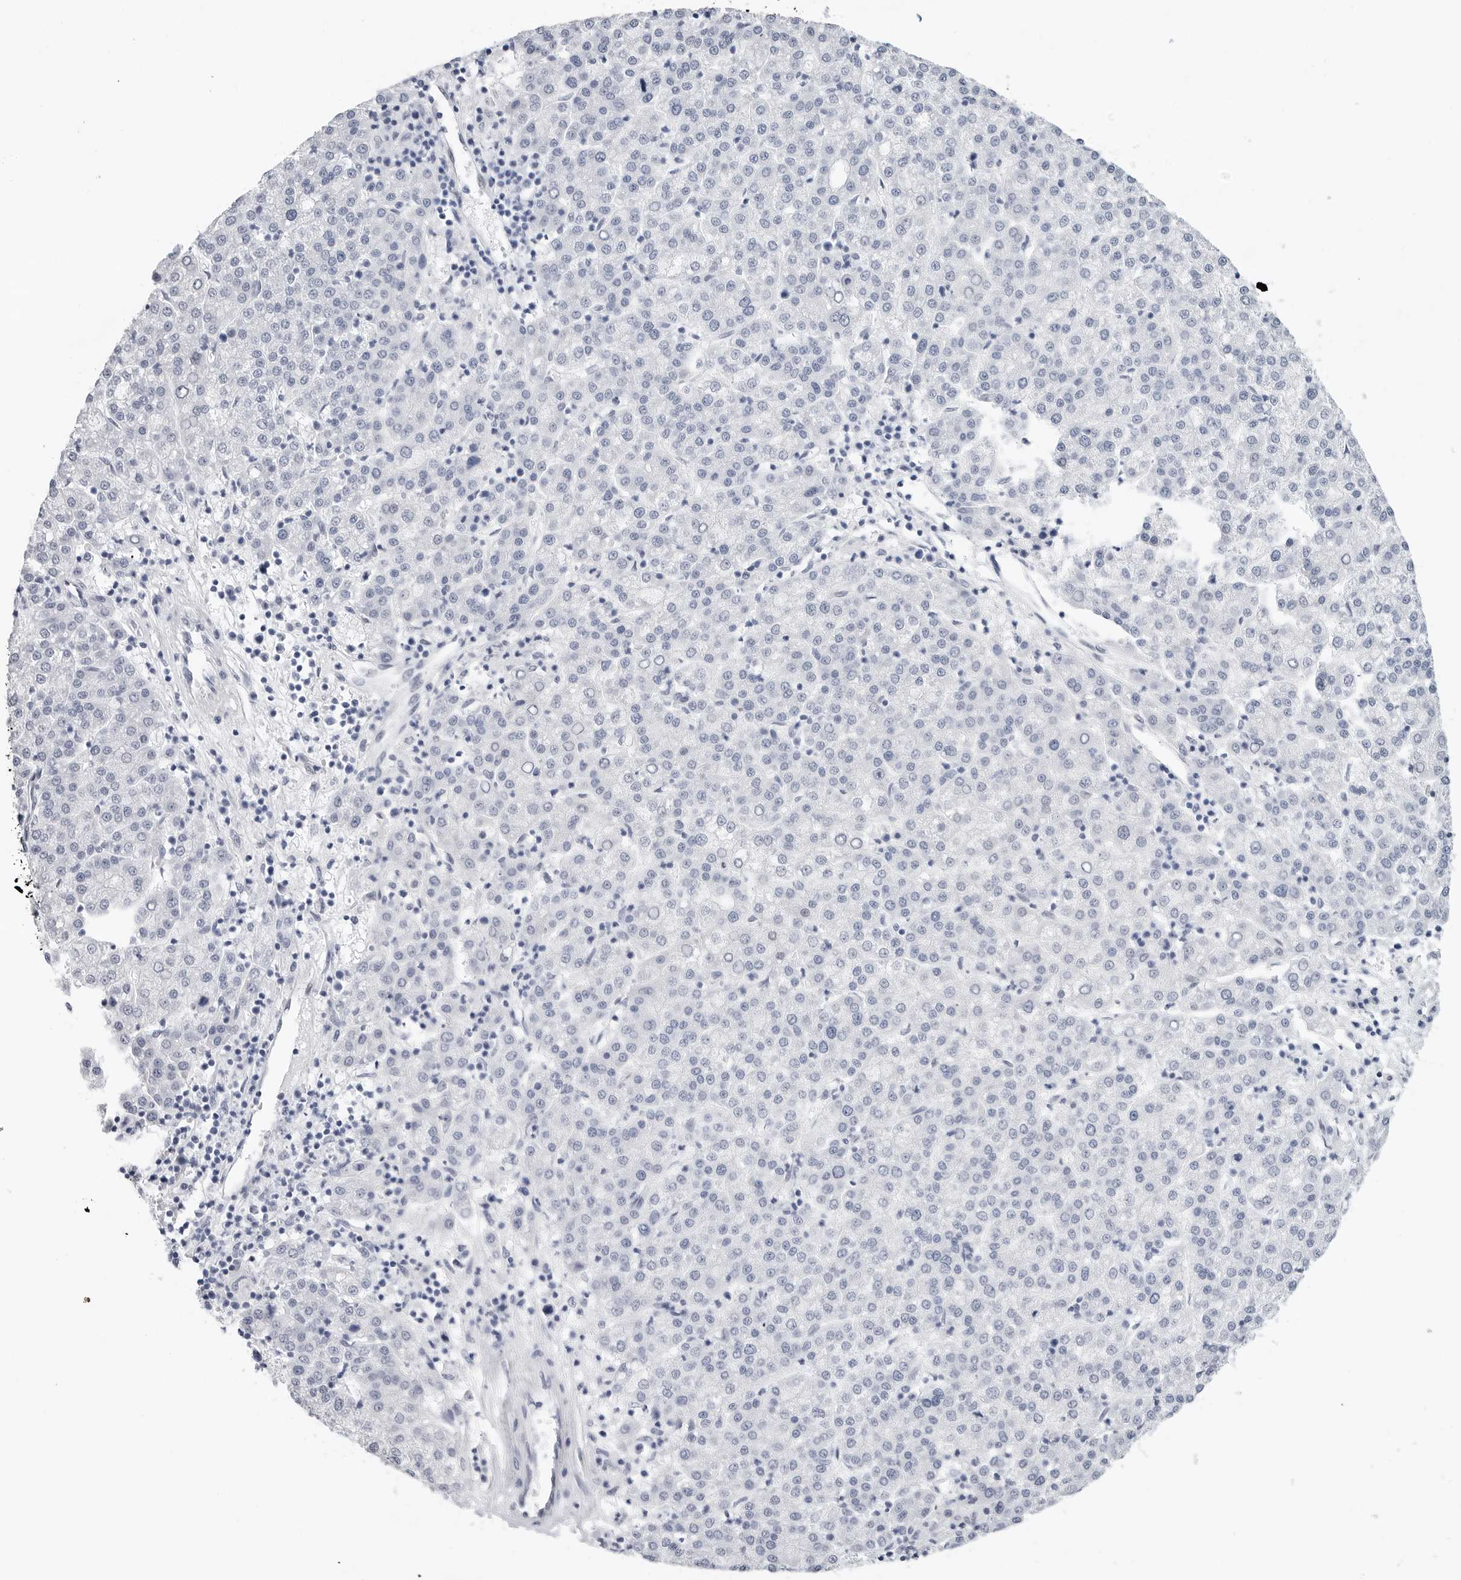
{"staining": {"intensity": "negative", "quantity": "none", "location": "none"}, "tissue": "liver cancer", "cell_type": "Tumor cells", "image_type": "cancer", "snomed": [{"axis": "morphology", "description": "Carcinoma, Hepatocellular, NOS"}, {"axis": "topography", "description": "Liver"}], "caption": "Liver cancer (hepatocellular carcinoma) was stained to show a protein in brown. There is no significant staining in tumor cells.", "gene": "SLC19A1", "patient": {"sex": "female", "age": 58}}